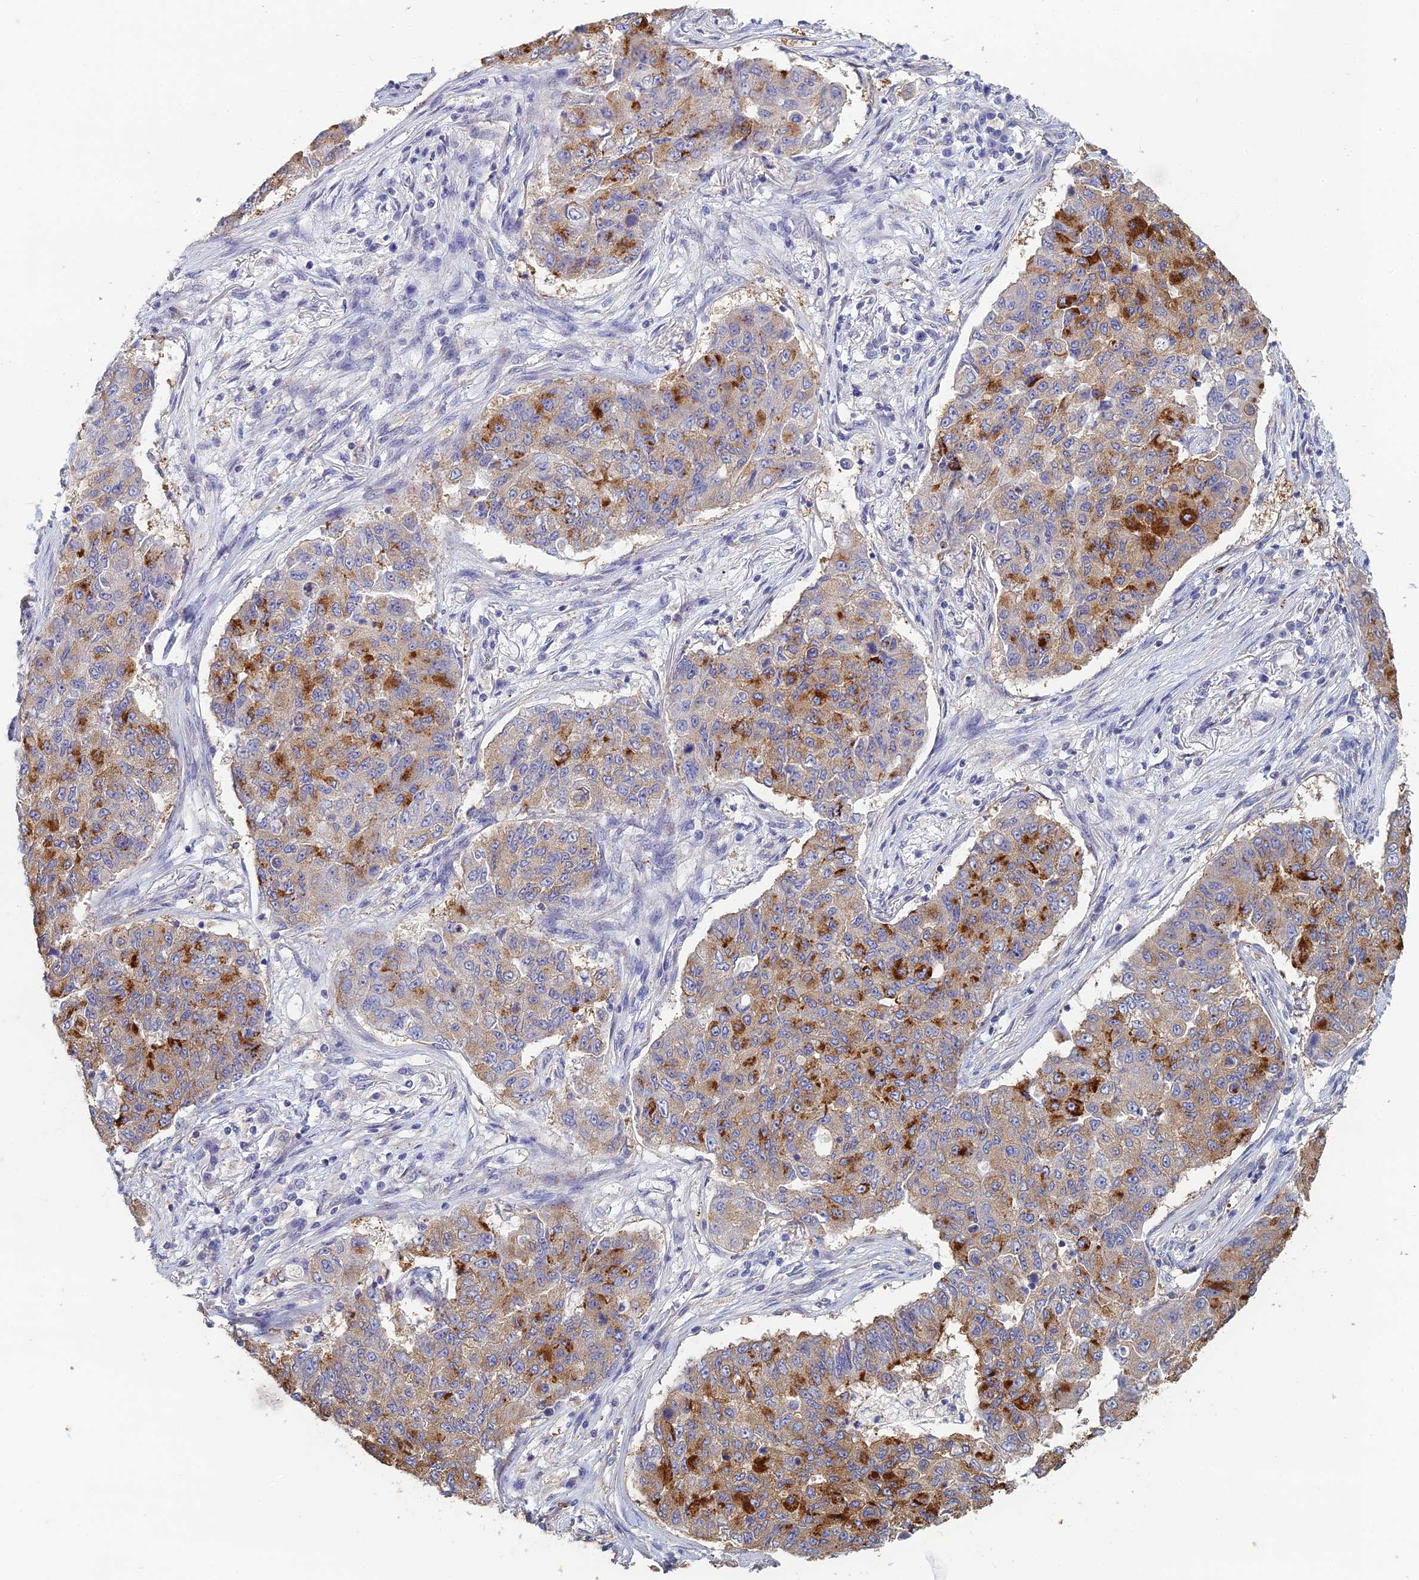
{"staining": {"intensity": "moderate", "quantity": "25%-75%", "location": "cytoplasmic/membranous"}, "tissue": "lung cancer", "cell_type": "Tumor cells", "image_type": "cancer", "snomed": [{"axis": "morphology", "description": "Squamous cell carcinoma, NOS"}, {"axis": "topography", "description": "Lung"}], "caption": "About 25%-75% of tumor cells in human squamous cell carcinoma (lung) show moderate cytoplasmic/membranous protein expression as visualized by brown immunohistochemical staining.", "gene": "PCDHA5", "patient": {"sex": "male", "age": 74}}